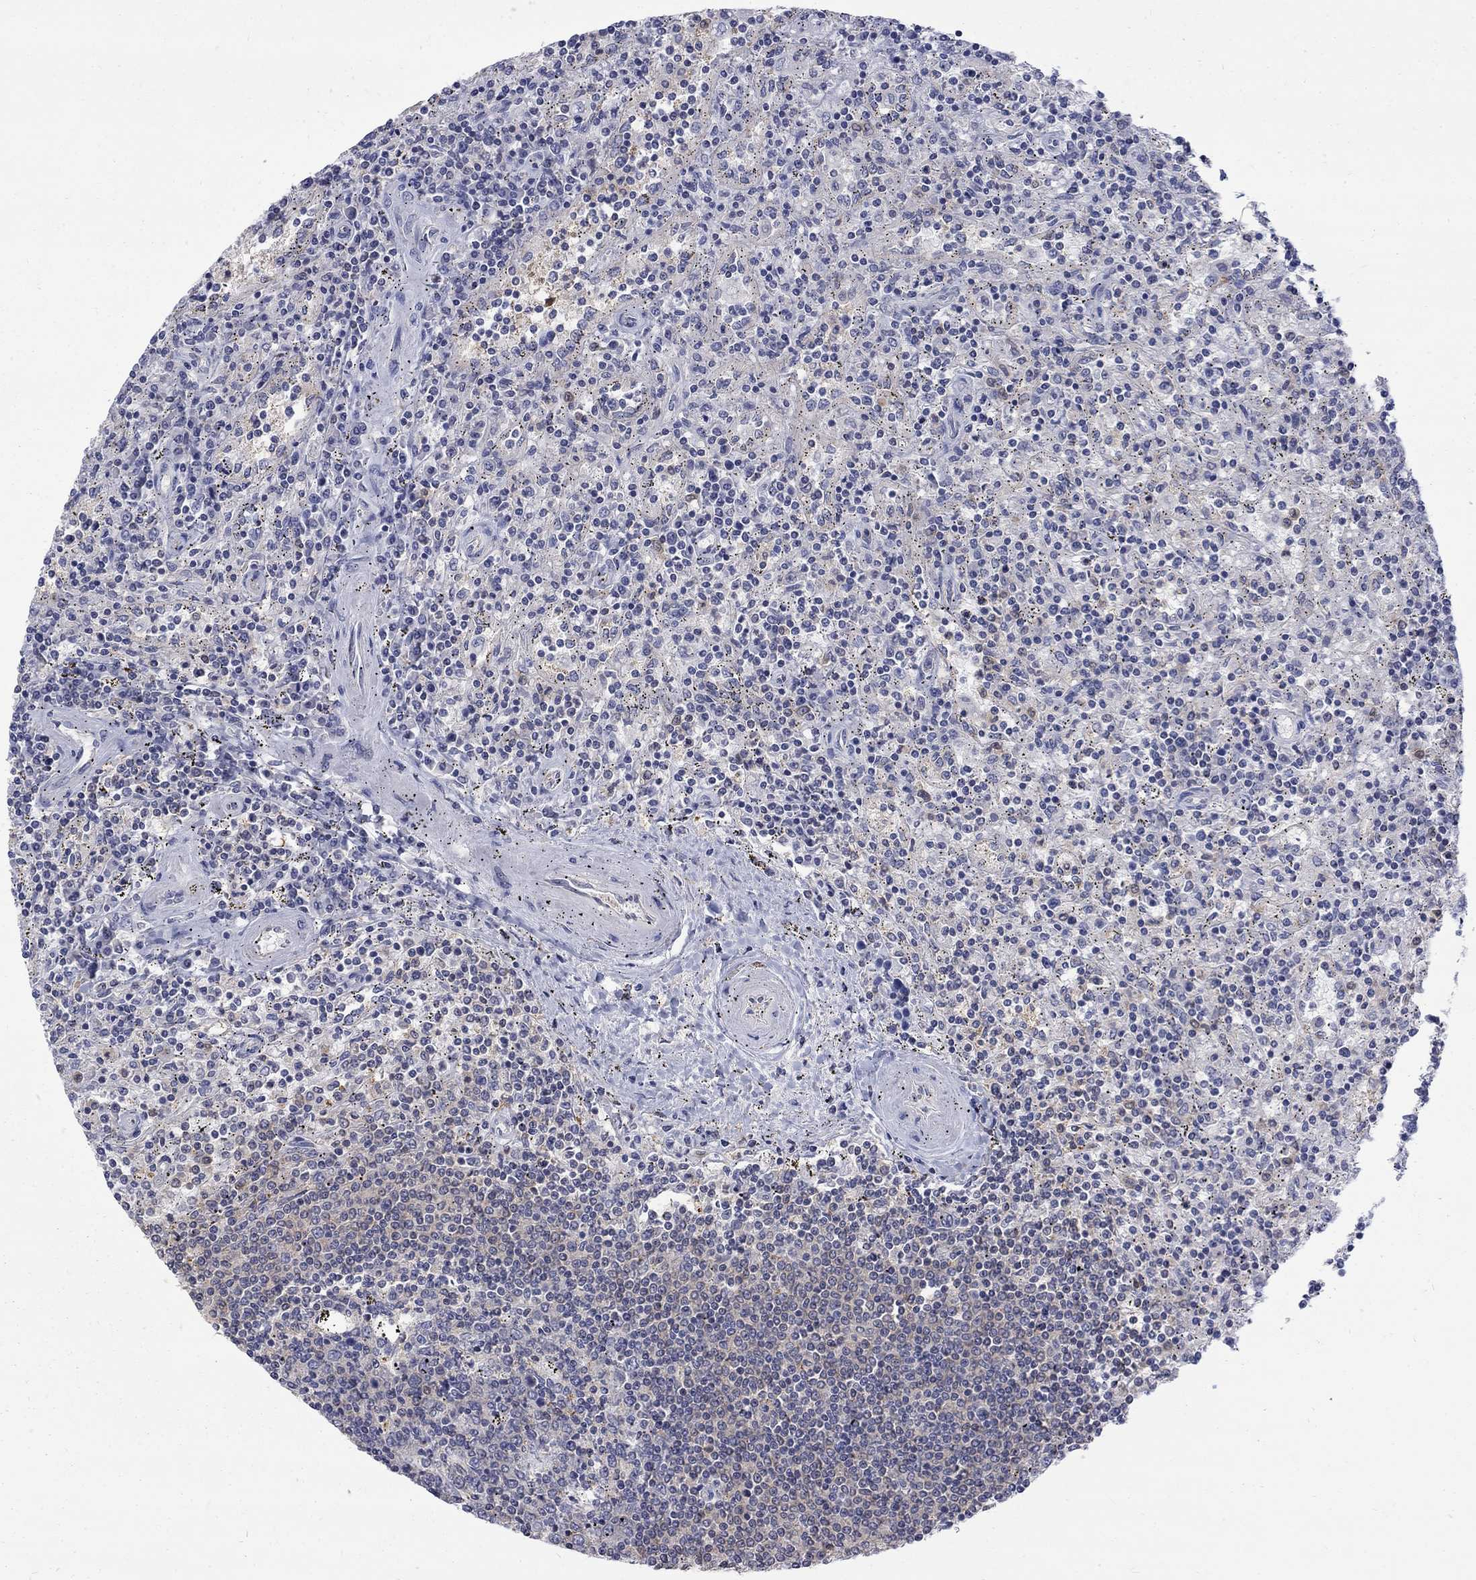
{"staining": {"intensity": "negative", "quantity": "none", "location": "none"}, "tissue": "lymphoma", "cell_type": "Tumor cells", "image_type": "cancer", "snomed": [{"axis": "morphology", "description": "Malignant lymphoma, non-Hodgkin's type, Low grade"}, {"axis": "topography", "description": "Spleen"}], "caption": "Immunohistochemistry (IHC) histopathology image of malignant lymphoma, non-Hodgkin's type (low-grade) stained for a protein (brown), which displays no positivity in tumor cells.", "gene": "HKDC1", "patient": {"sex": "male", "age": 62}}